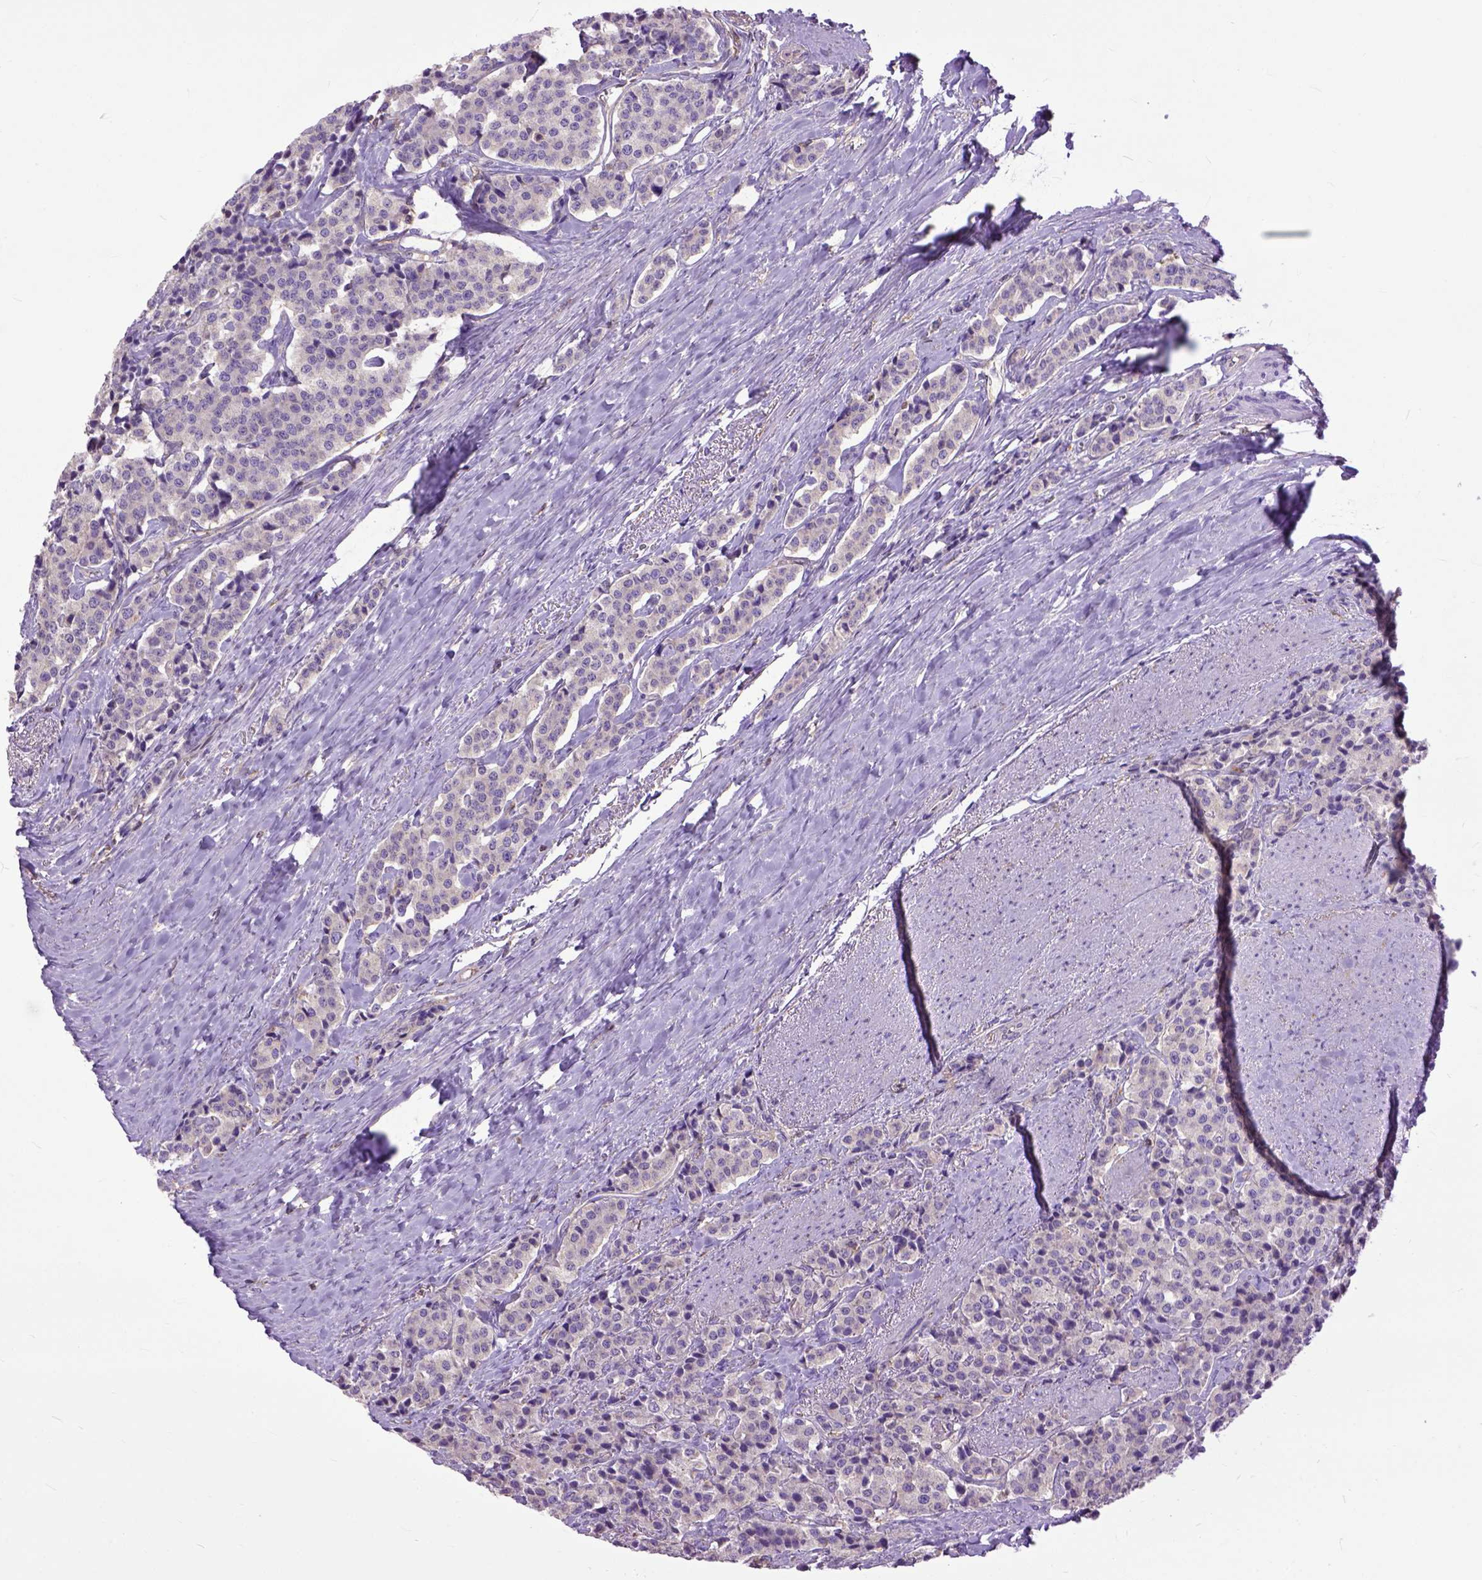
{"staining": {"intensity": "weak", "quantity": "<25%", "location": "cytoplasmic/membranous"}, "tissue": "carcinoid", "cell_type": "Tumor cells", "image_type": "cancer", "snomed": [{"axis": "morphology", "description": "Carcinoid, malignant, NOS"}, {"axis": "topography", "description": "Small intestine"}], "caption": "The histopathology image demonstrates no staining of tumor cells in carcinoid. (DAB (3,3'-diaminobenzidine) IHC, high magnification).", "gene": "NAMPT", "patient": {"sex": "female", "age": 58}}